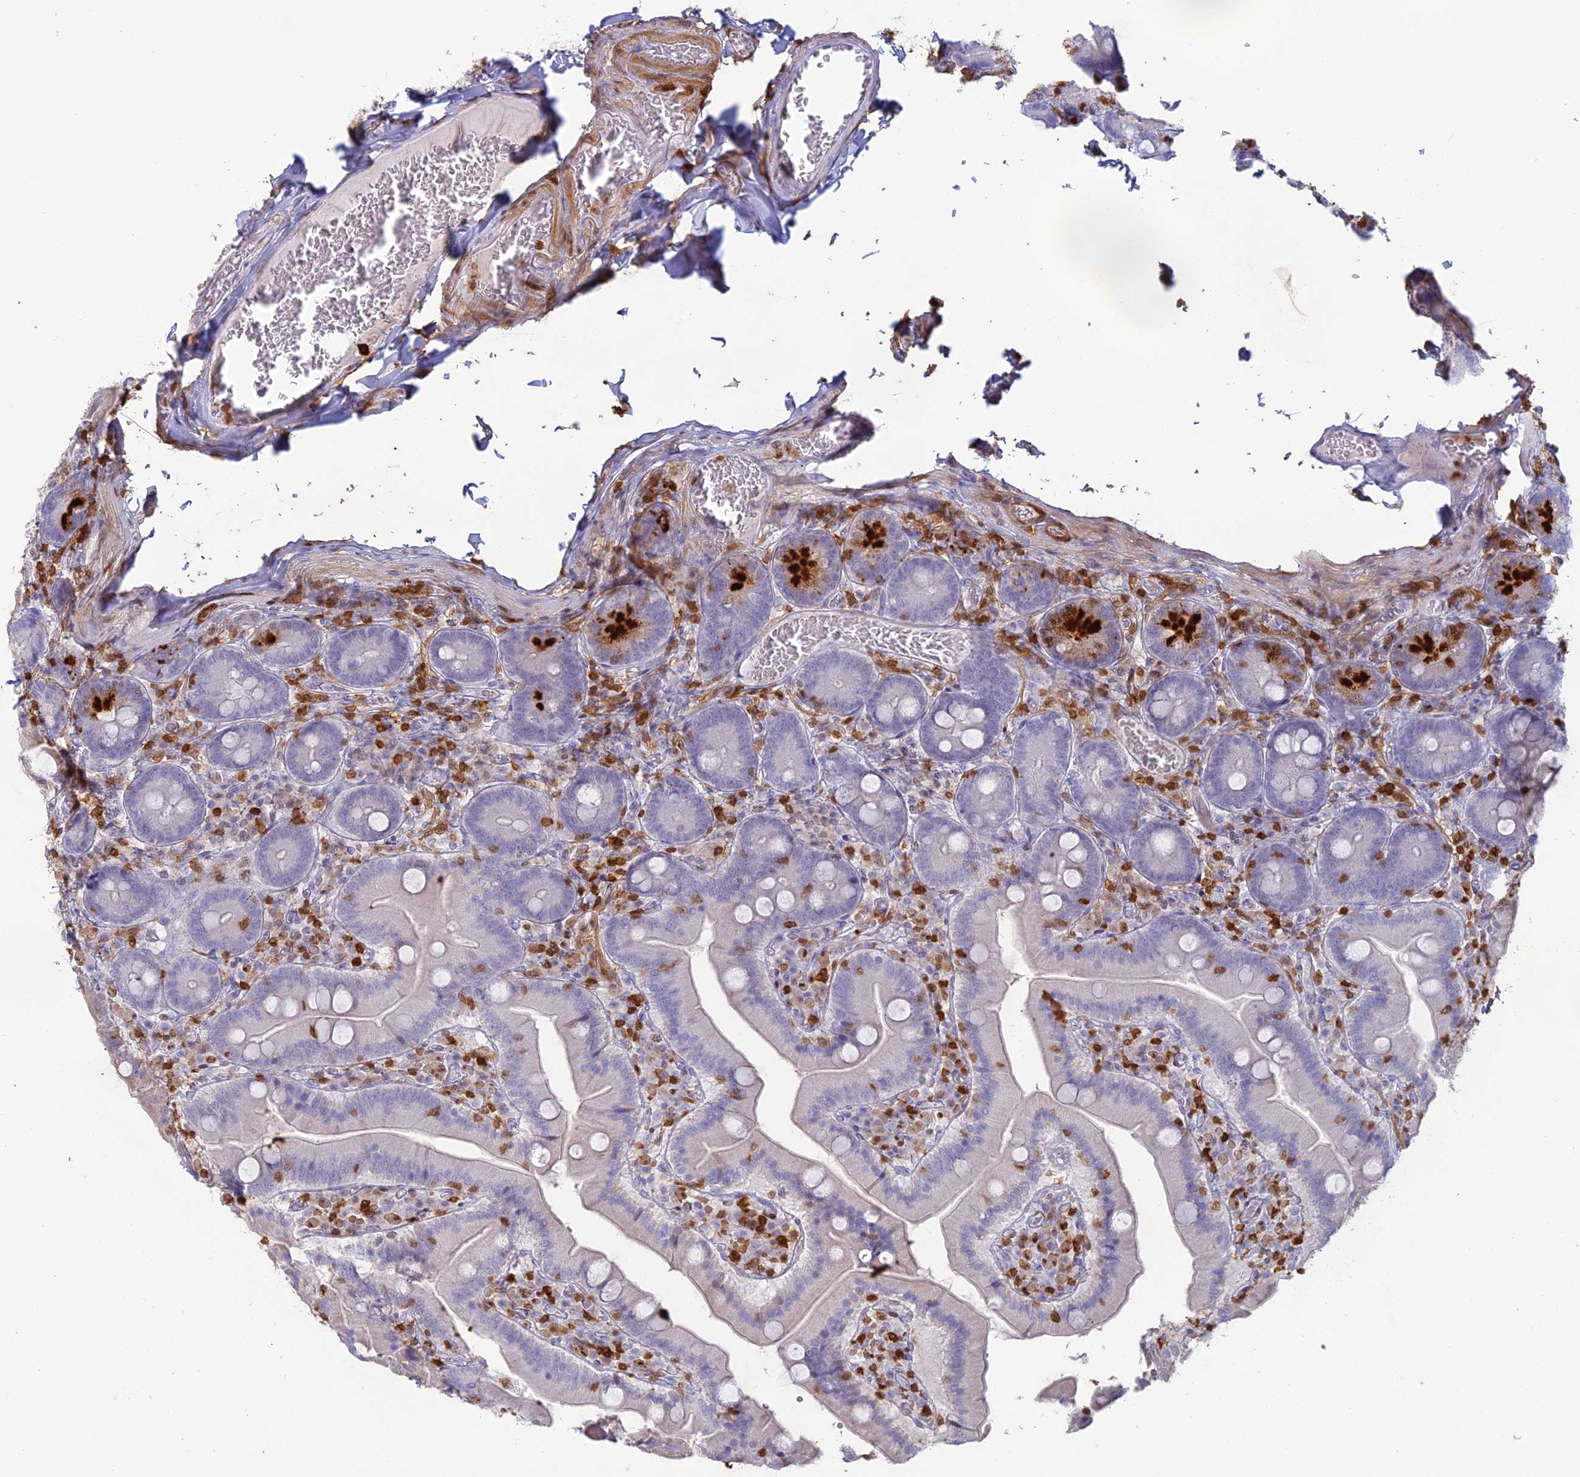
{"staining": {"intensity": "strong", "quantity": "<25%", "location": "cytoplasmic/membranous"}, "tissue": "duodenum", "cell_type": "Glandular cells", "image_type": "normal", "snomed": [{"axis": "morphology", "description": "Normal tissue, NOS"}, {"axis": "topography", "description": "Duodenum"}], "caption": "Duodenum stained with a brown dye reveals strong cytoplasmic/membranous positive expression in approximately <25% of glandular cells.", "gene": "PGBD4", "patient": {"sex": "female", "age": 62}}